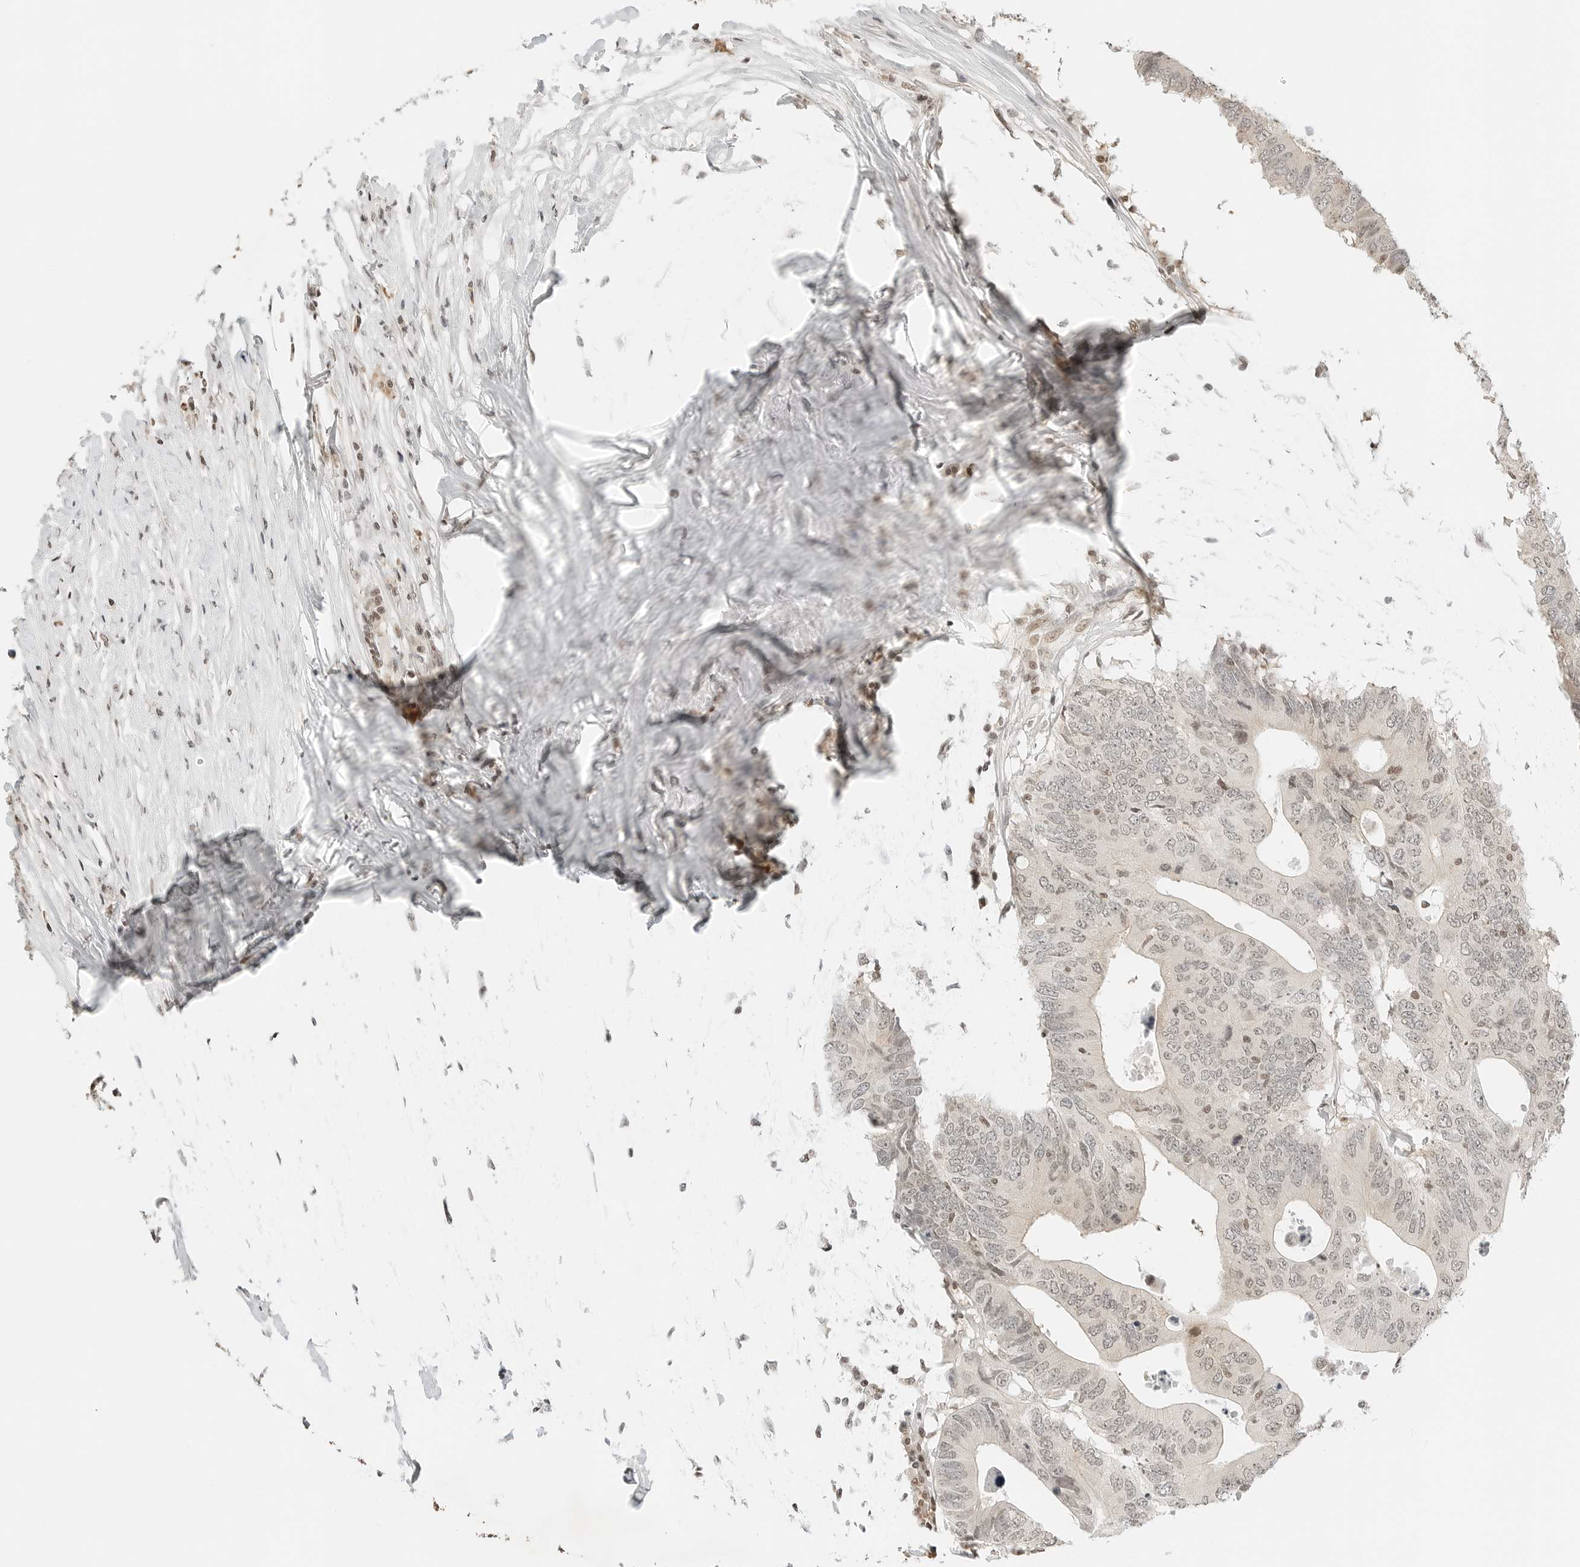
{"staining": {"intensity": "weak", "quantity": "25%-75%", "location": "nuclear"}, "tissue": "colorectal cancer", "cell_type": "Tumor cells", "image_type": "cancer", "snomed": [{"axis": "morphology", "description": "Adenocarcinoma, NOS"}, {"axis": "topography", "description": "Colon"}], "caption": "Adenocarcinoma (colorectal) tissue reveals weak nuclear staining in about 25%-75% of tumor cells The staining was performed using DAB (3,3'-diaminobenzidine), with brown indicating positive protein expression. Nuclei are stained blue with hematoxylin.", "gene": "CRTC2", "patient": {"sex": "male", "age": 71}}